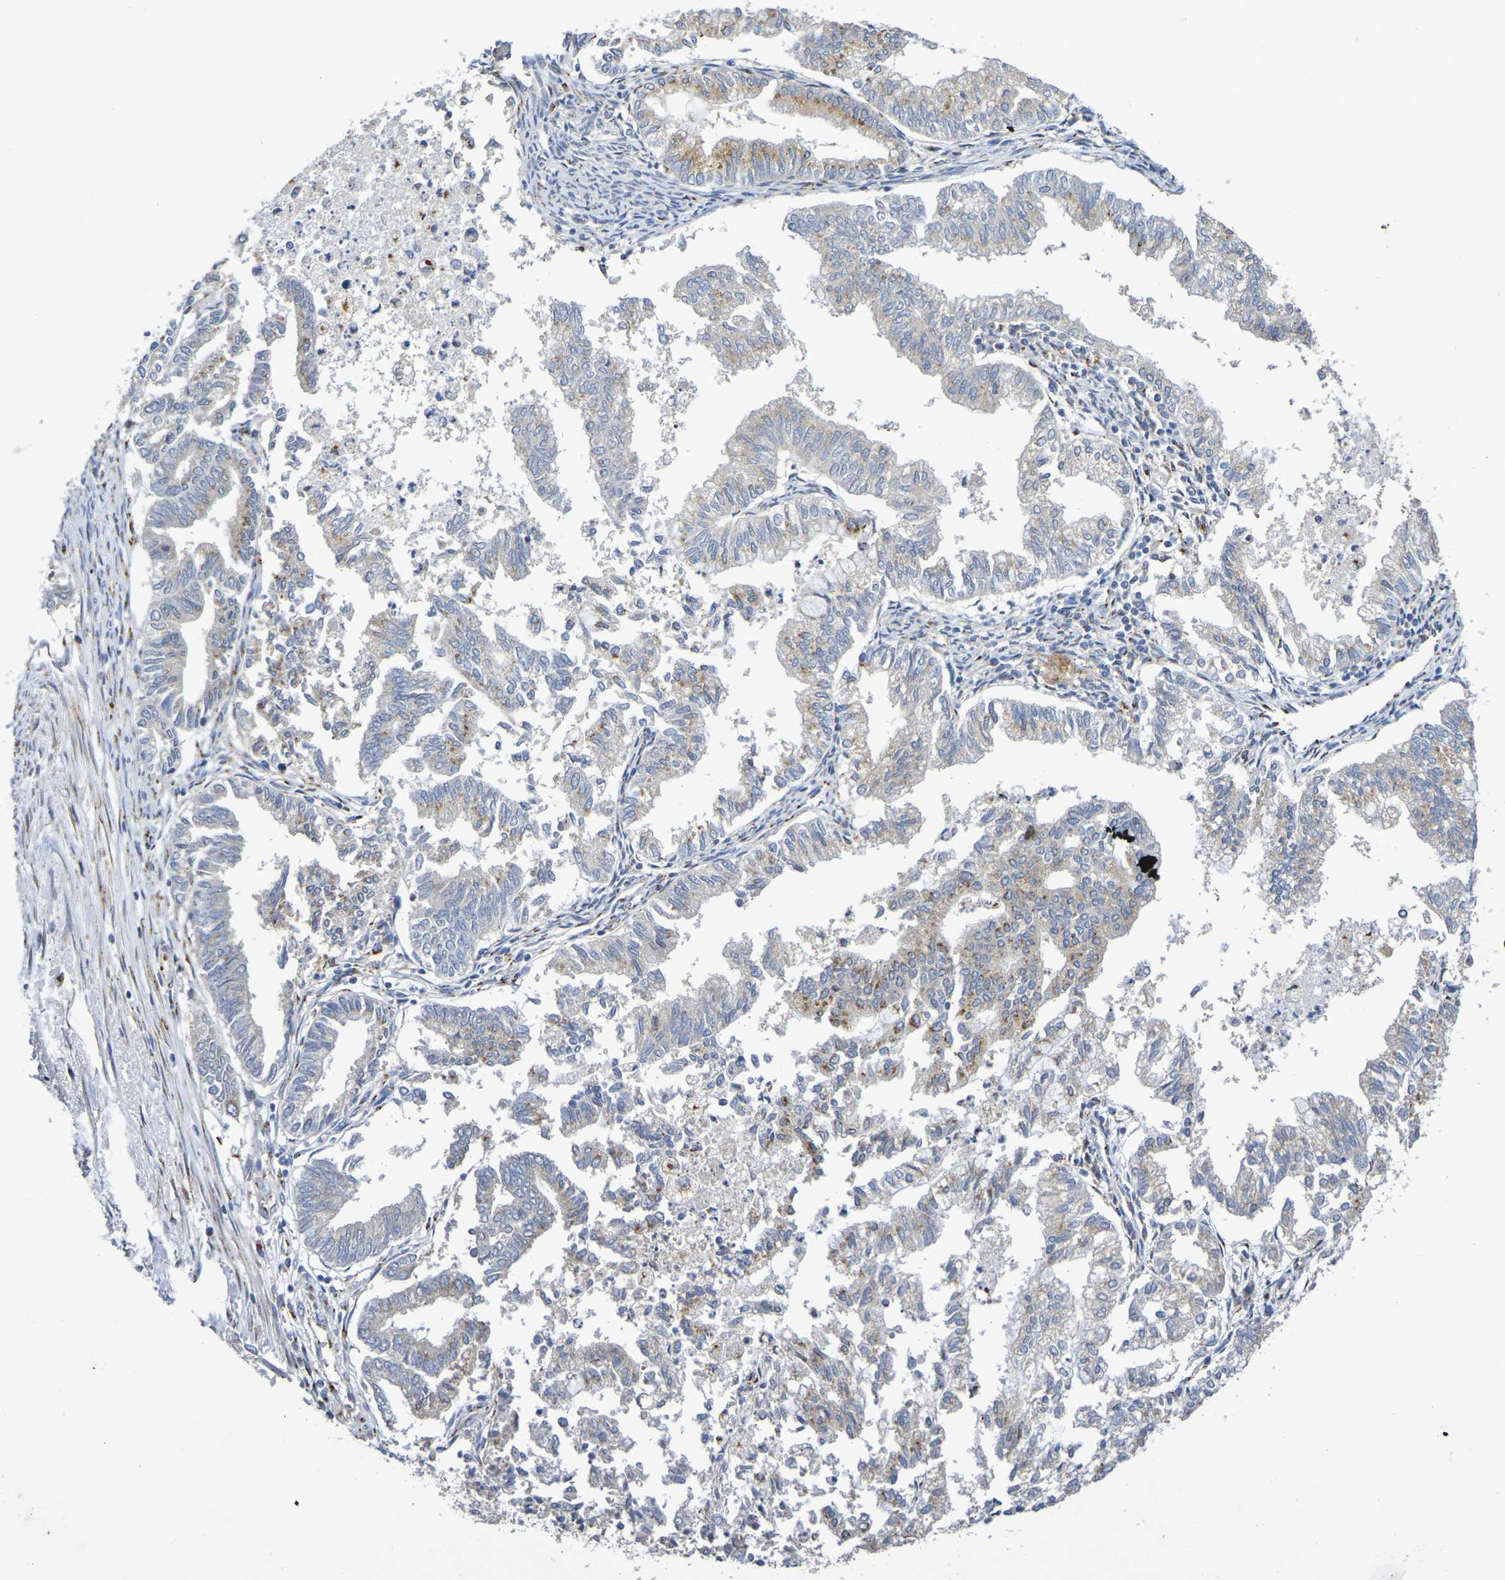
{"staining": {"intensity": "moderate", "quantity": "<25%", "location": "cytoplasmic/membranous"}, "tissue": "endometrial cancer", "cell_type": "Tumor cells", "image_type": "cancer", "snomed": [{"axis": "morphology", "description": "Necrosis, NOS"}, {"axis": "morphology", "description": "Adenocarcinoma, NOS"}, {"axis": "topography", "description": "Endometrium"}], "caption": "A histopathology image of adenocarcinoma (endometrial) stained for a protein displays moderate cytoplasmic/membranous brown staining in tumor cells.", "gene": "DCP2", "patient": {"sex": "female", "age": 79}}